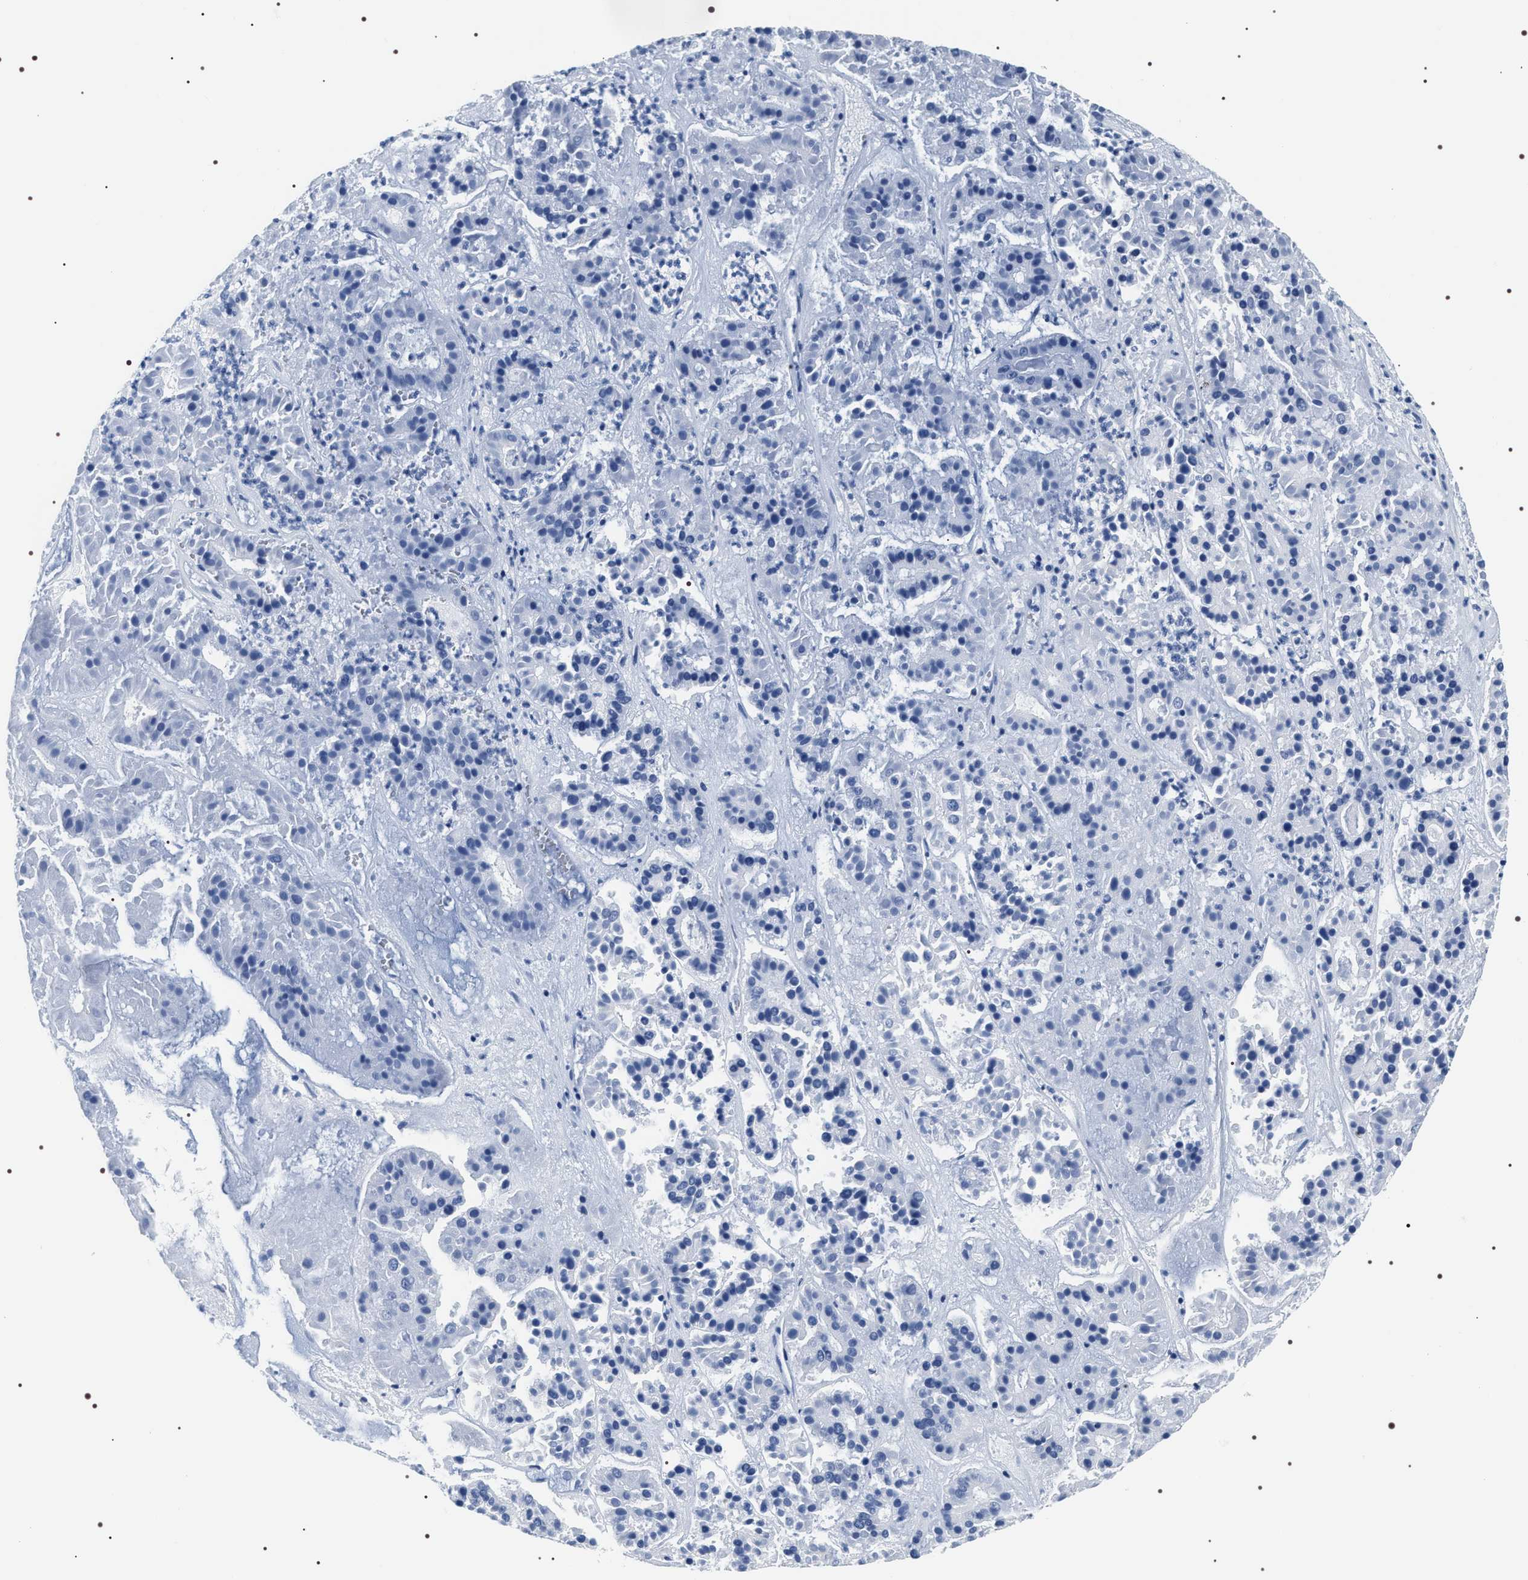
{"staining": {"intensity": "negative", "quantity": "none", "location": "none"}, "tissue": "pancreatic cancer", "cell_type": "Tumor cells", "image_type": "cancer", "snomed": [{"axis": "morphology", "description": "Adenocarcinoma, NOS"}, {"axis": "topography", "description": "Pancreas"}], "caption": "A micrograph of pancreatic adenocarcinoma stained for a protein exhibits no brown staining in tumor cells.", "gene": "ADH4", "patient": {"sex": "male", "age": 50}}